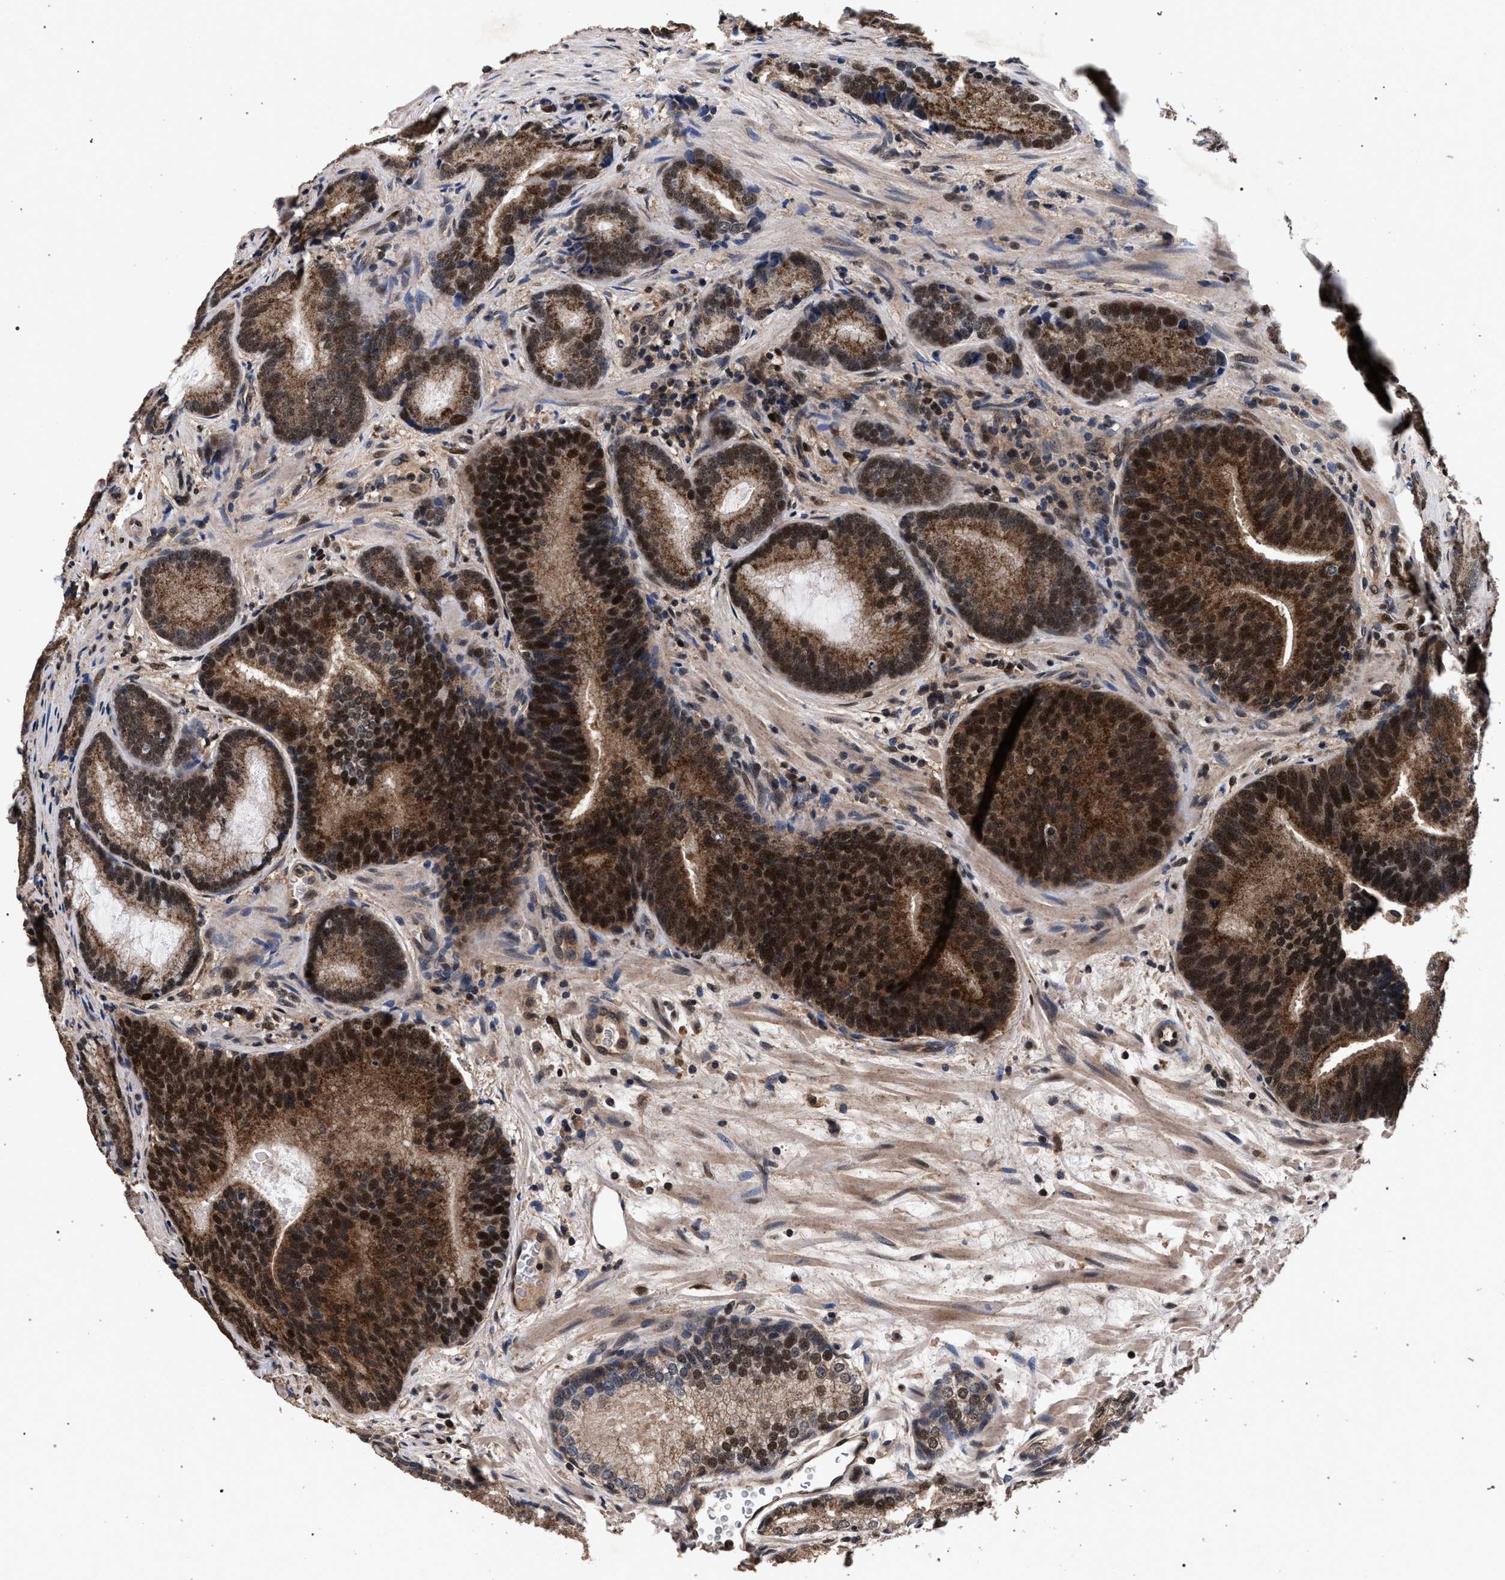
{"staining": {"intensity": "strong", "quantity": ">75%", "location": "cytoplasmic/membranous,nuclear"}, "tissue": "prostate cancer", "cell_type": "Tumor cells", "image_type": "cancer", "snomed": [{"axis": "morphology", "description": "Adenocarcinoma, High grade"}, {"axis": "topography", "description": "Prostate"}], "caption": "A high-resolution micrograph shows immunohistochemistry (IHC) staining of prostate cancer (adenocarcinoma (high-grade)), which exhibits strong cytoplasmic/membranous and nuclear expression in approximately >75% of tumor cells. Using DAB (3,3'-diaminobenzidine) (brown) and hematoxylin (blue) stains, captured at high magnification using brightfield microscopy.", "gene": "ACOX1", "patient": {"sex": "male", "age": 55}}